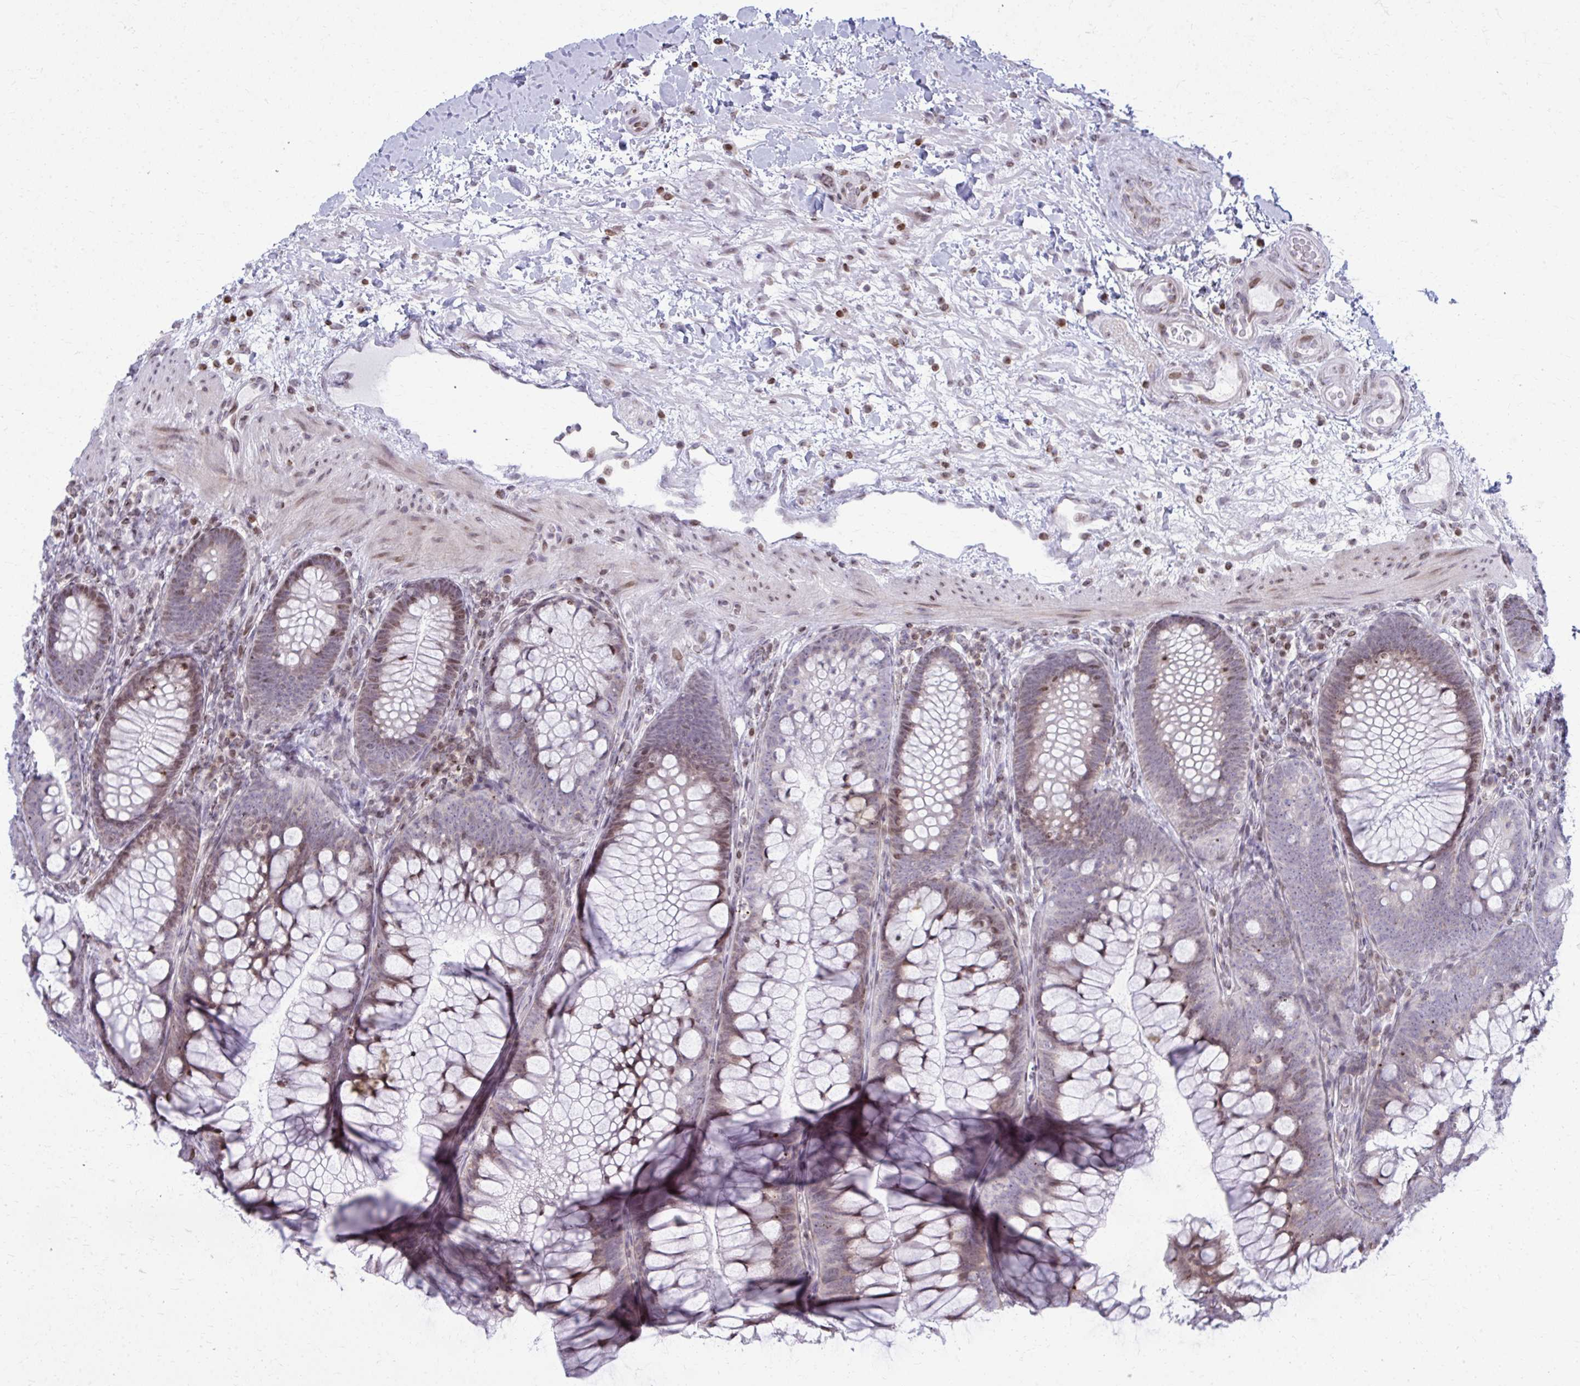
{"staining": {"intensity": "moderate", "quantity": "25%-75%", "location": "nuclear"}, "tissue": "colon", "cell_type": "Endothelial cells", "image_type": "normal", "snomed": [{"axis": "morphology", "description": "Normal tissue, NOS"}, {"axis": "morphology", "description": "Adenoma, NOS"}, {"axis": "topography", "description": "Soft tissue"}, {"axis": "topography", "description": "Colon"}], "caption": "Approximately 25%-75% of endothelial cells in unremarkable colon demonstrate moderate nuclear protein positivity as visualized by brown immunohistochemical staining.", "gene": "AP5M1", "patient": {"sex": "male", "age": 47}}